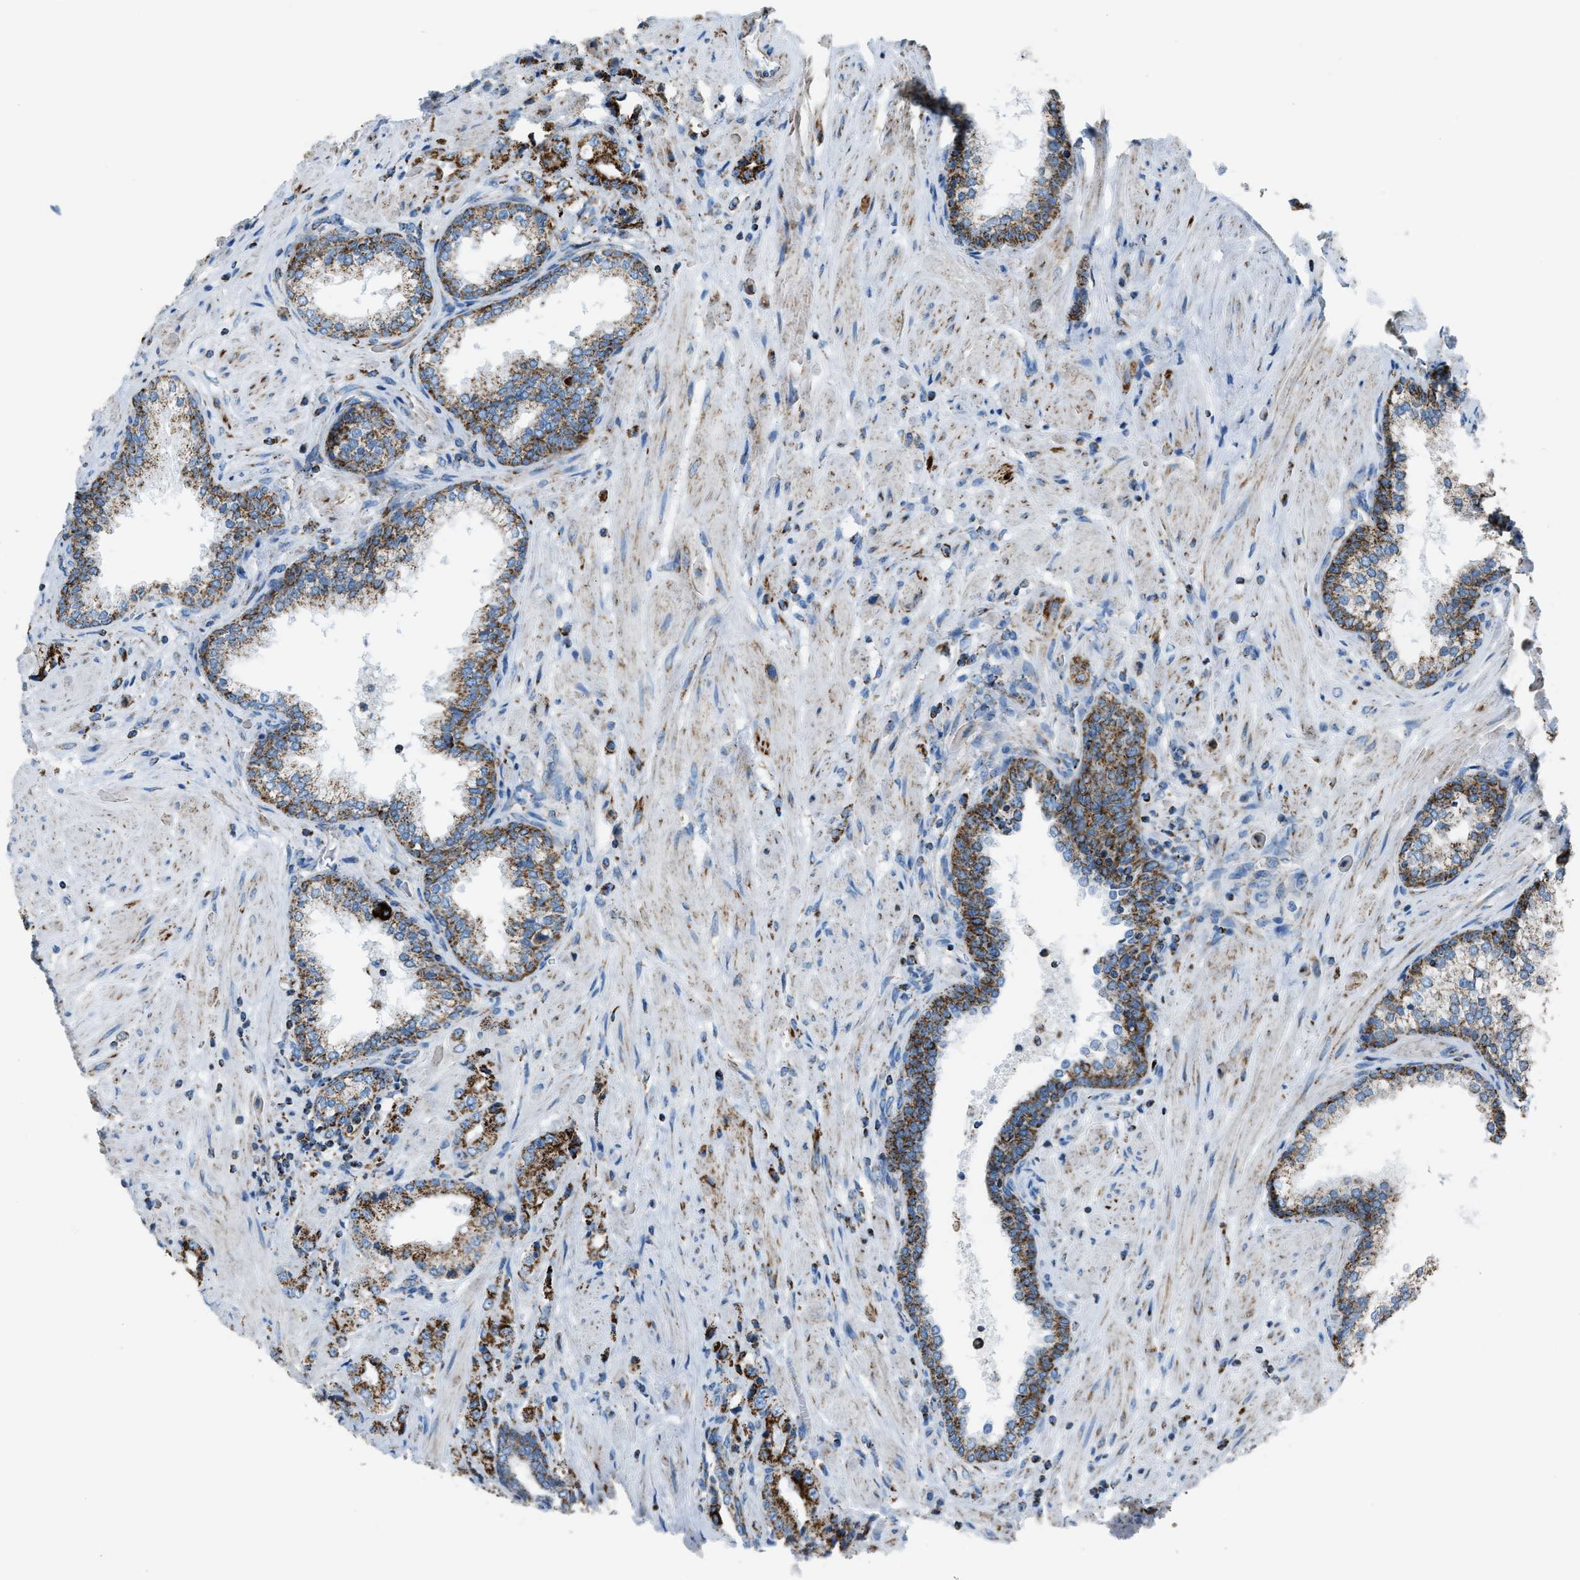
{"staining": {"intensity": "strong", "quantity": ">75%", "location": "cytoplasmic/membranous"}, "tissue": "prostate cancer", "cell_type": "Tumor cells", "image_type": "cancer", "snomed": [{"axis": "morphology", "description": "Adenocarcinoma, High grade"}, {"axis": "topography", "description": "Prostate"}], "caption": "A brown stain shows strong cytoplasmic/membranous expression of a protein in prostate adenocarcinoma (high-grade) tumor cells. (DAB (3,3'-diaminobenzidine) IHC, brown staining for protein, blue staining for nuclei).", "gene": "MDH2", "patient": {"sex": "male", "age": 61}}